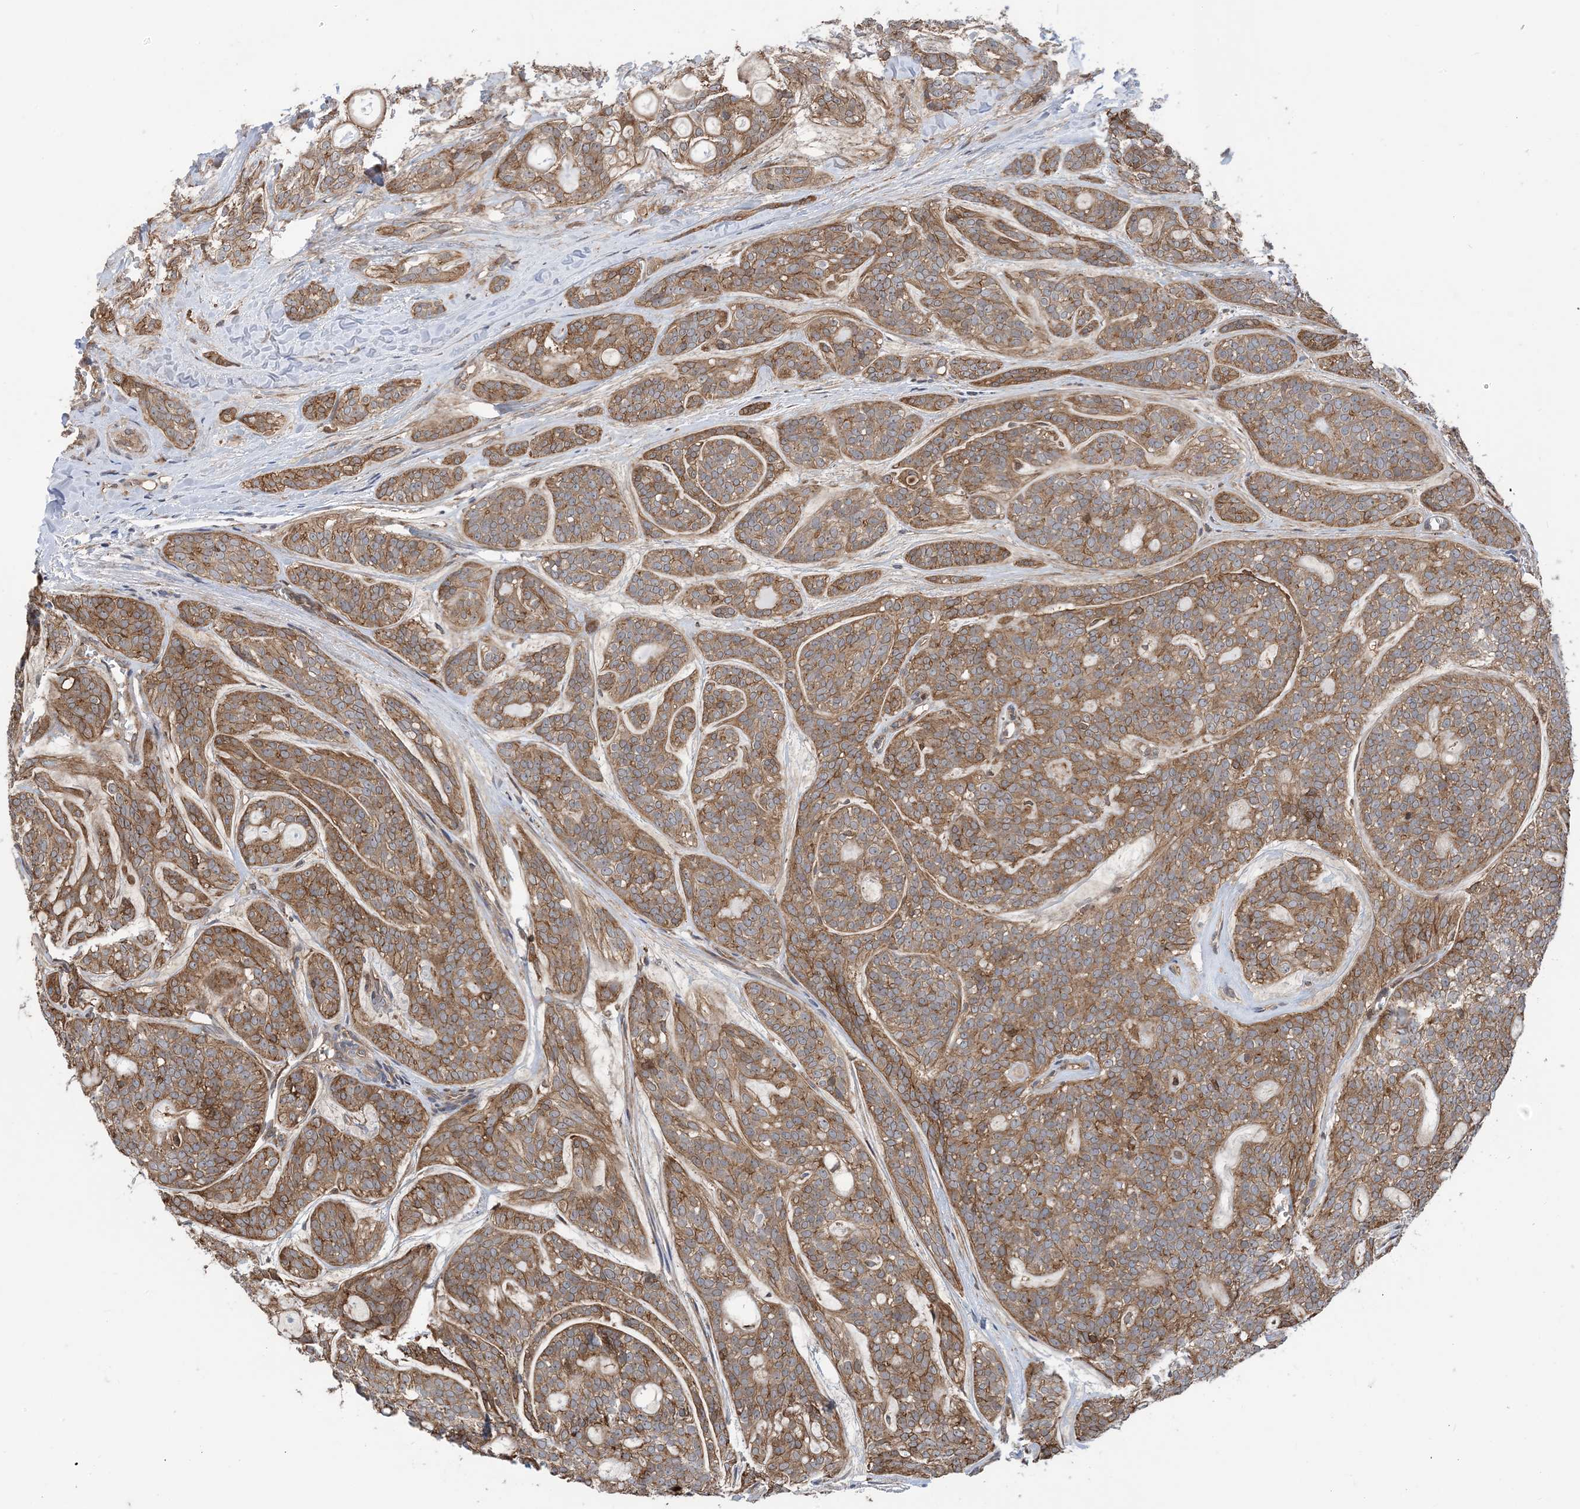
{"staining": {"intensity": "moderate", "quantity": ">75%", "location": "cytoplasmic/membranous"}, "tissue": "head and neck cancer", "cell_type": "Tumor cells", "image_type": "cancer", "snomed": [{"axis": "morphology", "description": "Adenocarcinoma, NOS"}, {"axis": "topography", "description": "Head-Neck"}], "caption": "Immunohistochemical staining of adenocarcinoma (head and neck) reveals moderate cytoplasmic/membranous protein positivity in about >75% of tumor cells.", "gene": "HS1BP3", "patient": {"sex": "male", "age": 66}}